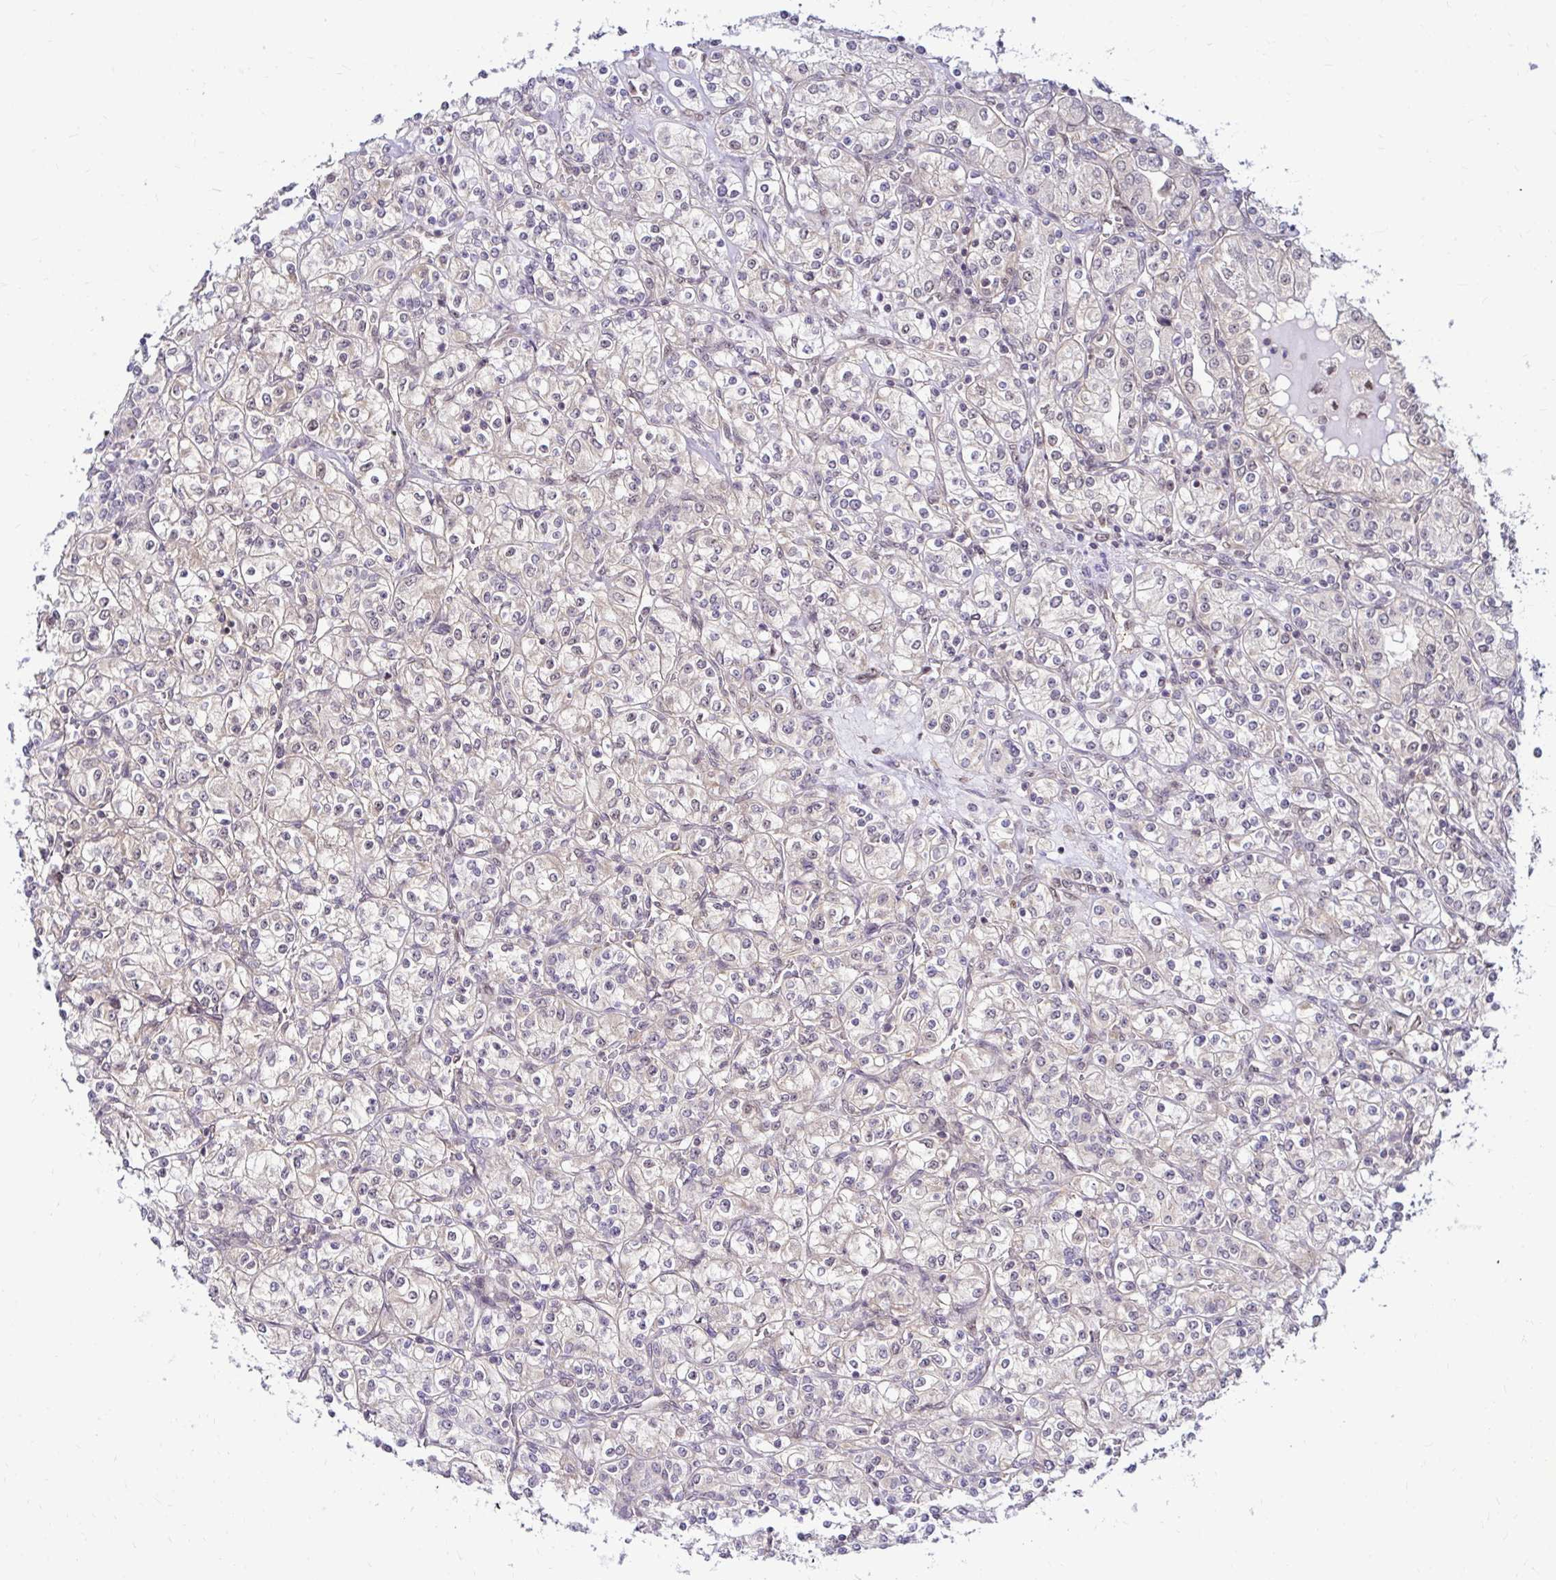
{"staining": {"intensity": "negative", "quantity": "none", "location": "none"}, "tissue": "renal cancer", "cell_type": "Tumor cells", "image_type": "cancer", "snomed": [{"axis": "morphology", "description": "Adenocarcinoma, NOS"}, {"axis": "topography", "description": "Kidney"}], "caption": "Immunohistochemistry micrograph of neoplastic tissue: renal adenocarcinoma stained with DAB demonstrates no significant protein positivity in tumor cells. (DAB (3,3'-diaminobenzidine) immunohistochemistry (IHC), high magnification).", "gene": "PSMD3", "patient": {"sex": "male", "age": 77}}